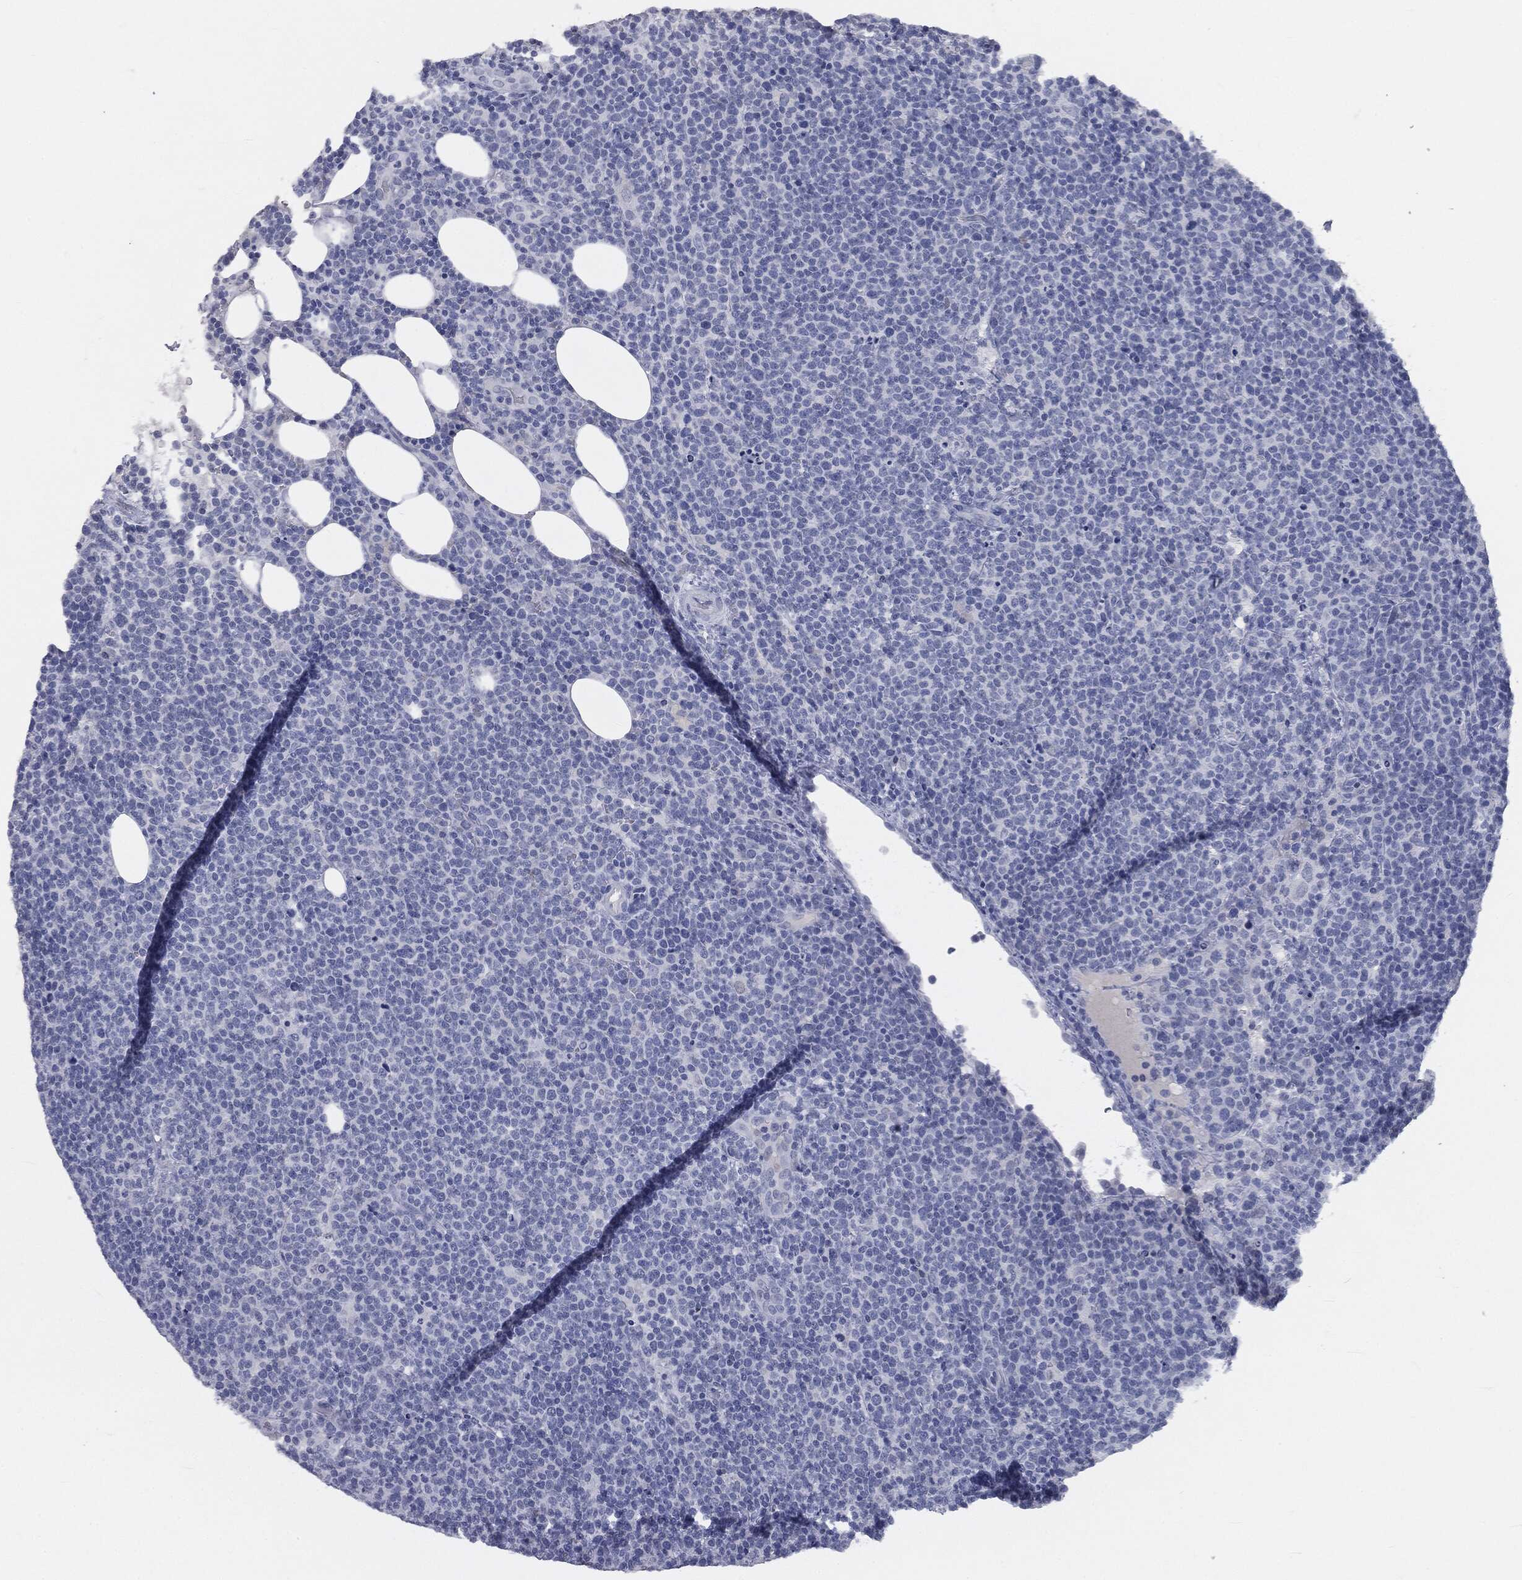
{"staining": {"intensity": "negative", "quantity": "none", "location": "none"}, "tissue": "lymphoma", "cell_type": "Tumor cells", "image_type": "cancer", "snomed": [{"axis": "morphology", "description": "Malignant lymphoma, non-Hodgkin's type, High grade"}, {"axis": "topography", "description": "Lymph node"}], "caption": "IHC histopathology image of neoplastic tissue: human malignant lymphoma, non-Hodgkin's type (high-grade) stained with DAB exhibits no significant protein staining in tumor cells. (DAB (3,3'-diaminobenzidine) immunohistochemistry (IHC) visualized using brightfield microscopy, high magnification).", "gene": "PRAME", "patient": {"sex": "male", "age": 61}}